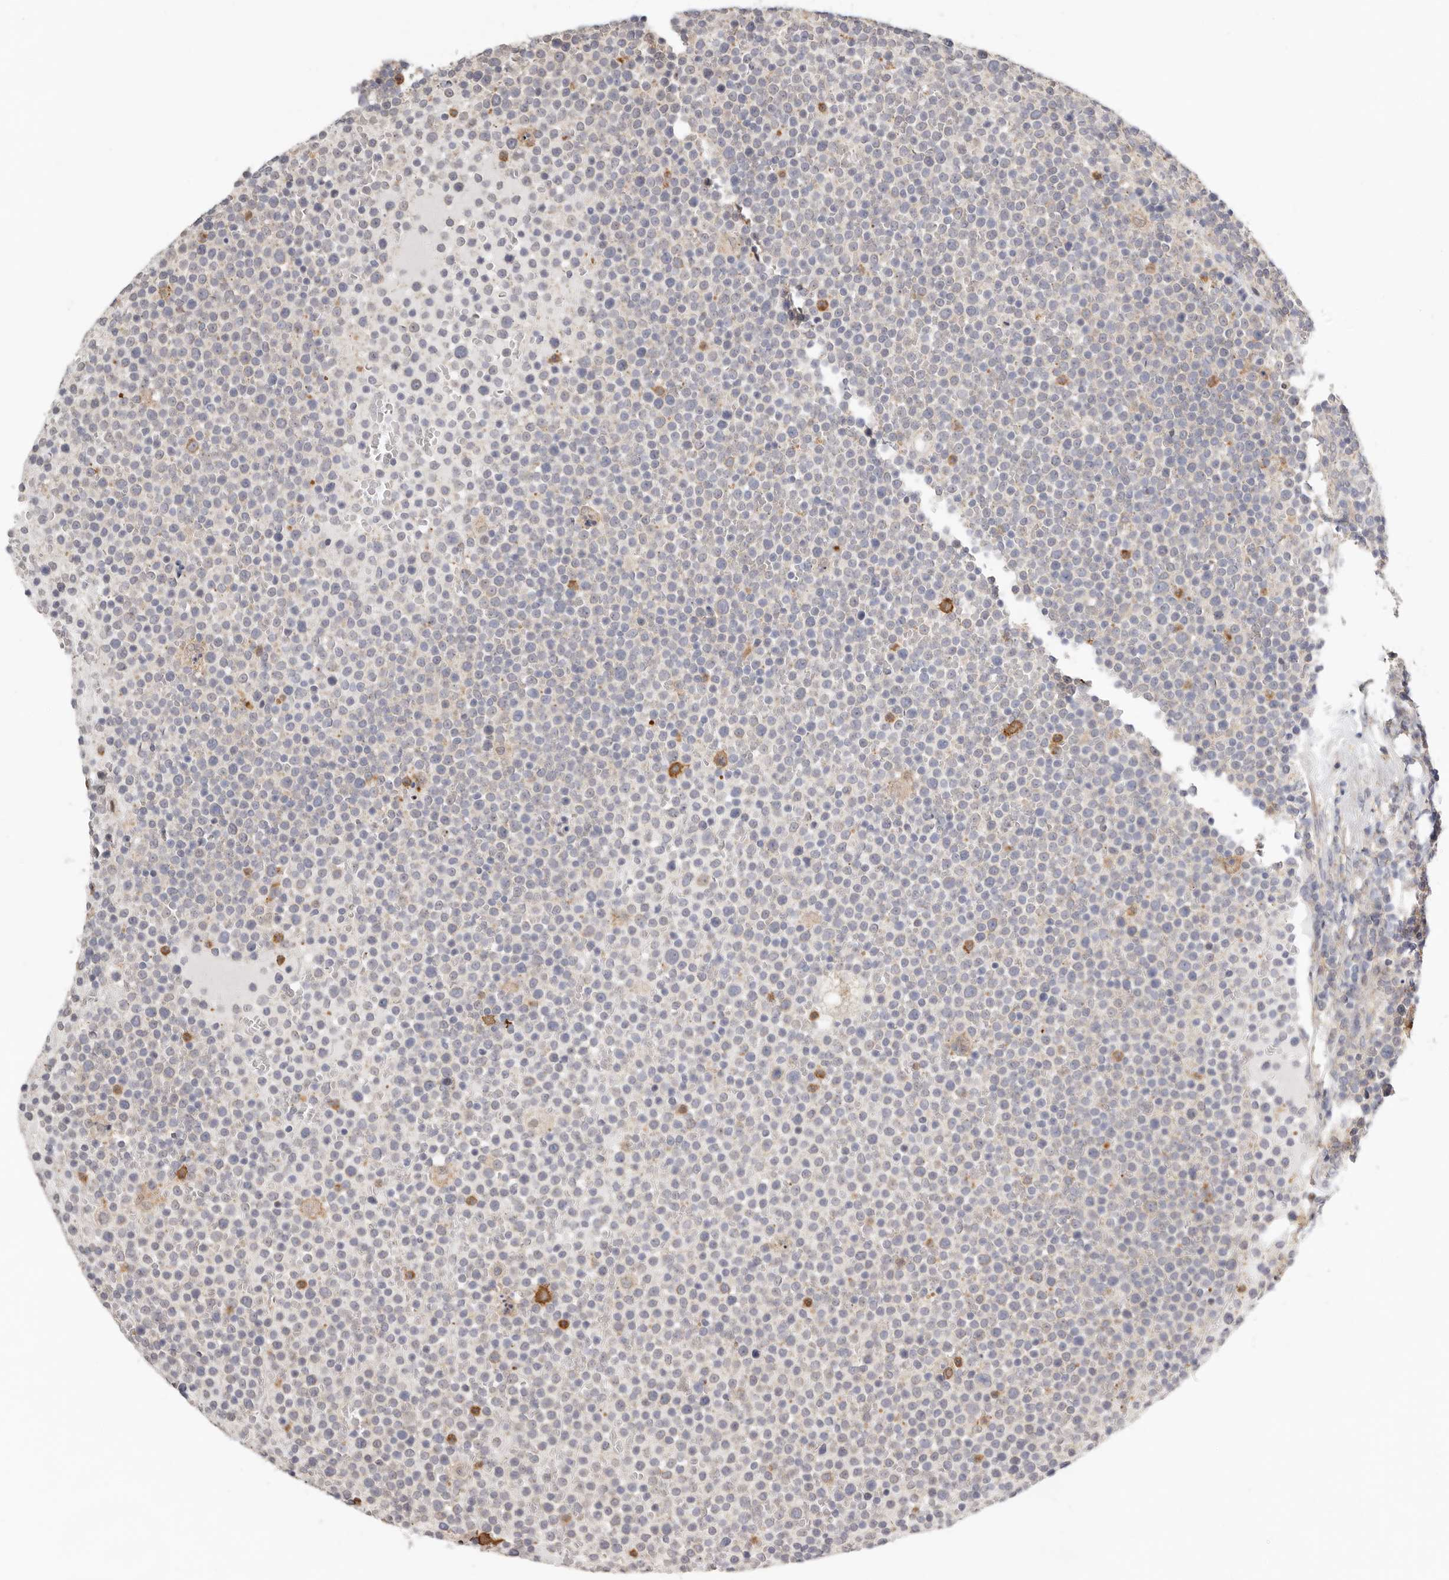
{"staining": {"intensity": "weak", "quantity": "<25%", "location": "cytoplasmic/membranous"}, "tissue": "lymphoma", "cell_type": "Tumor cells", "image_type": "cancer", "snomed": [{"axis": "morphology", "description": "Malignant lymphoma, non-Hodgkin's type, High grade"}, {"axis": "topography", "description": "Lymph node"}], "caption": "Malignant lymphoma, non-Hodgkin's type (high-grade) stained for a protein using IHC reveals no staining tumor cells.", "gene": "MSRB2", "patient": {"sex": "male", "age": 61}}